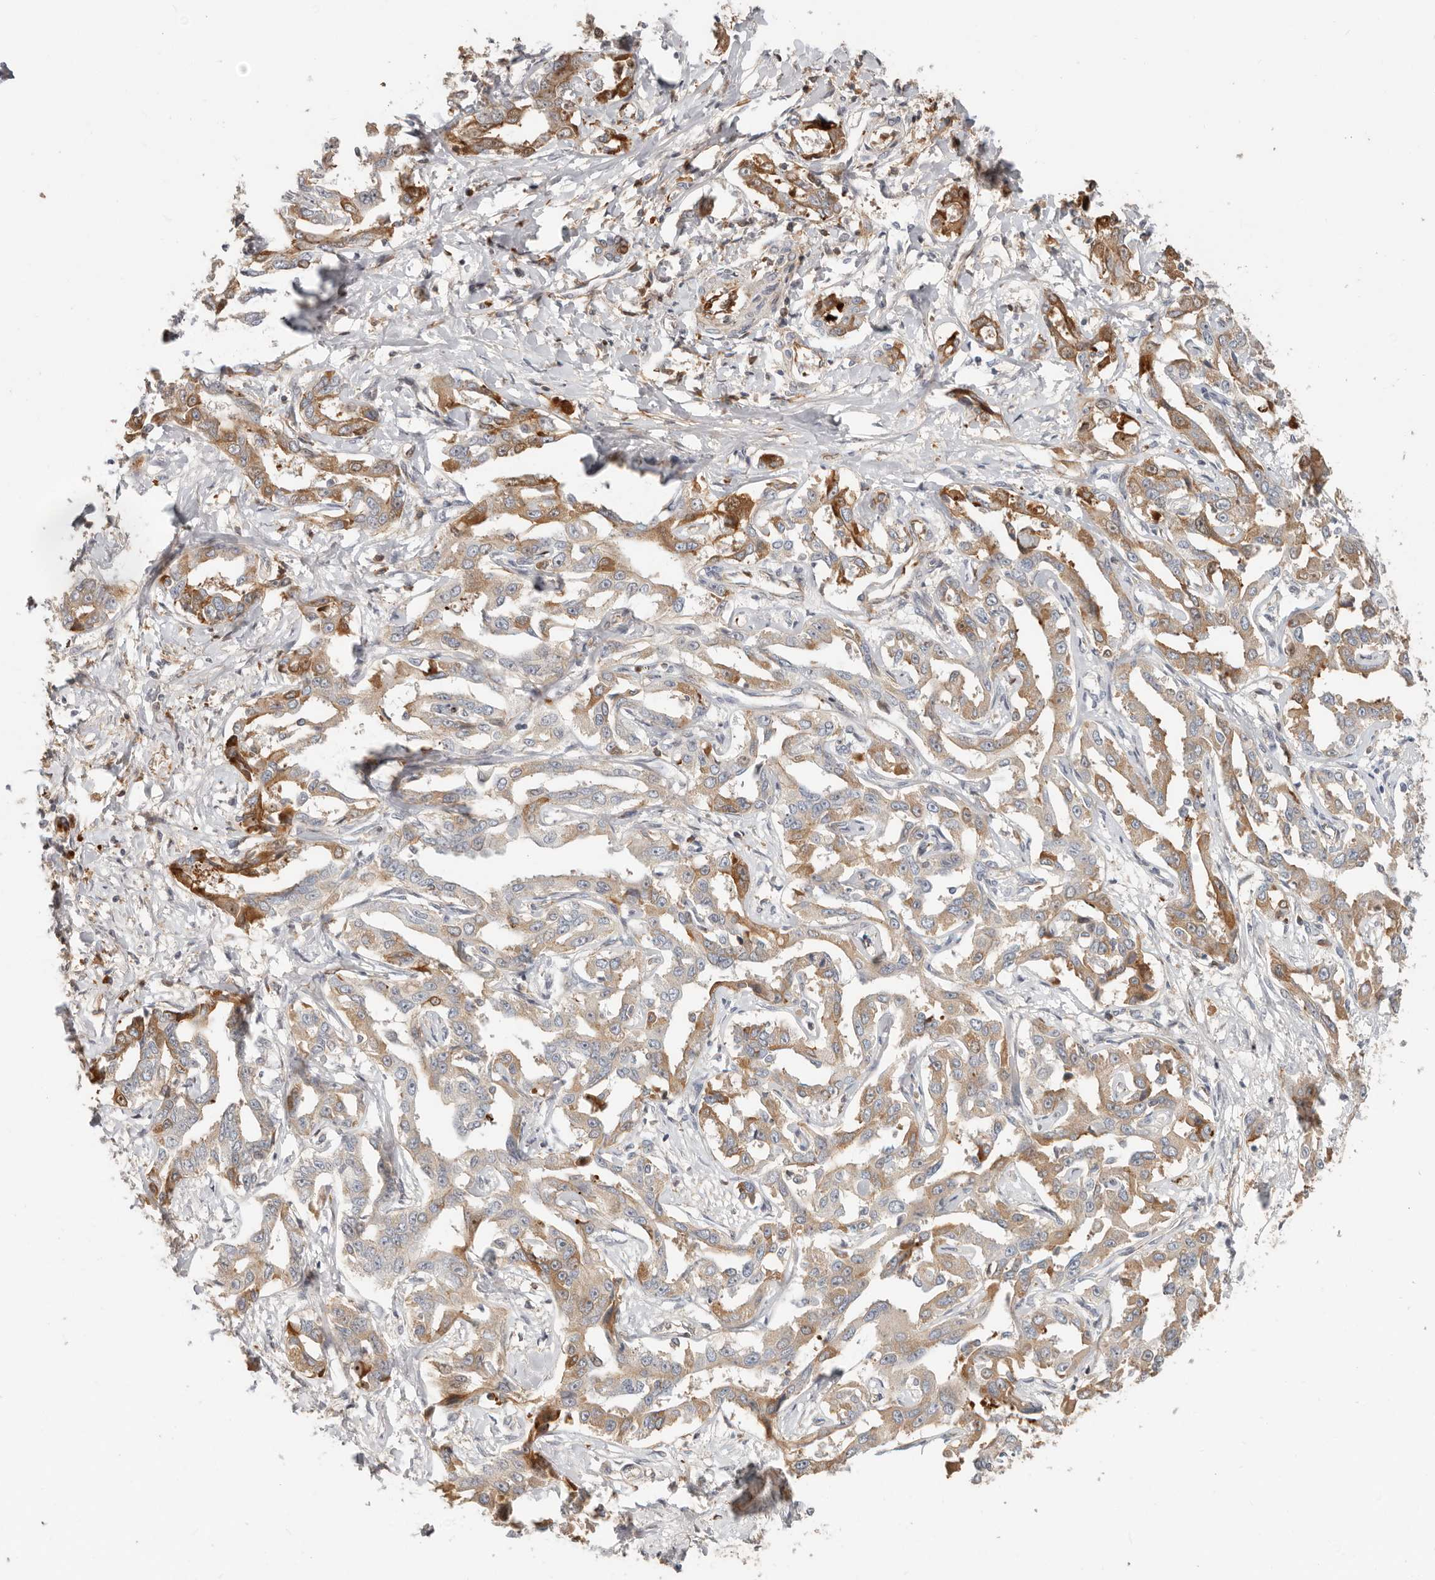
{"staining": {"intensity": "moderate", "quantity": ">75%", "location": "cytoplasmic/membranous"}, "tissue": "liver cancer", "cell_type": "Tumor cells", "image_type": "cancer", "snomed": [{"axis": "morphology", "description": "Cholangiocarcinoma"}, {"axis": "topography", "description": "Liver"}], "caption": "About >75% of tumor cells in liver cholangiocarcinoma demonstrate moderate cytoplasmic/membranous protein expression as visualized by brown immunohistochemical staining.", "gene": "MTFR2", "patient": {"sex": "male", "age": 59}}